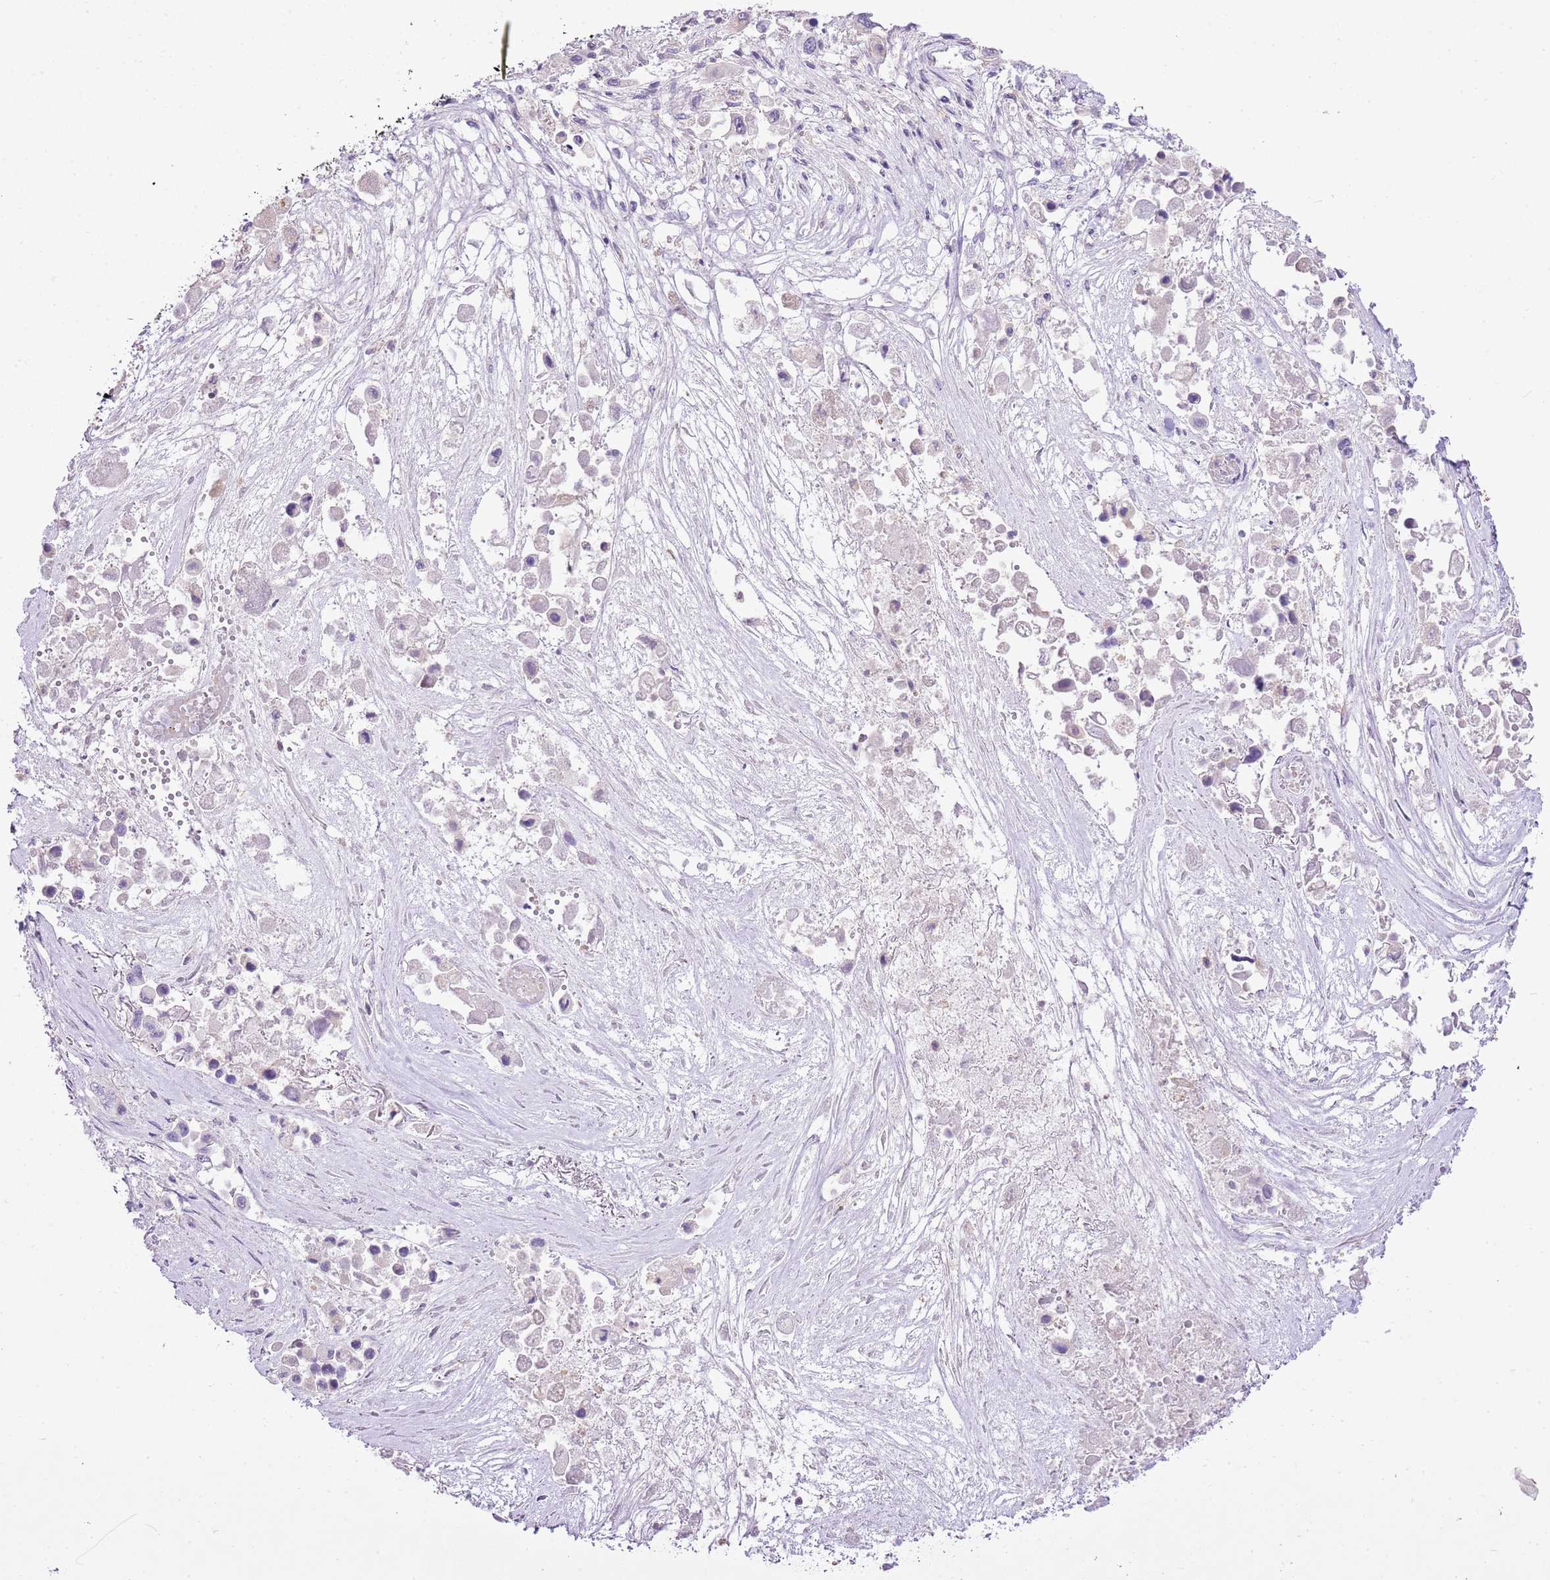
{"staining": {"intensity": "negative", "quantity": "none", "location": "none"}, "tissue": "pancreatic cancer", "cell_type": "Tumor cells", "image_type": "cancer", "snomed": [{"axis": "morphology", "description": "Adenocarcinoma, NOS"}, {"axis": "topography", "description": "Pancreas"}], "caption": "Image shows no protein positivity in tumor cells of pancreatic adenocarcinoma tissue.", "gene": "XPO7", "patient": {"sex": "male", "age": 92}}